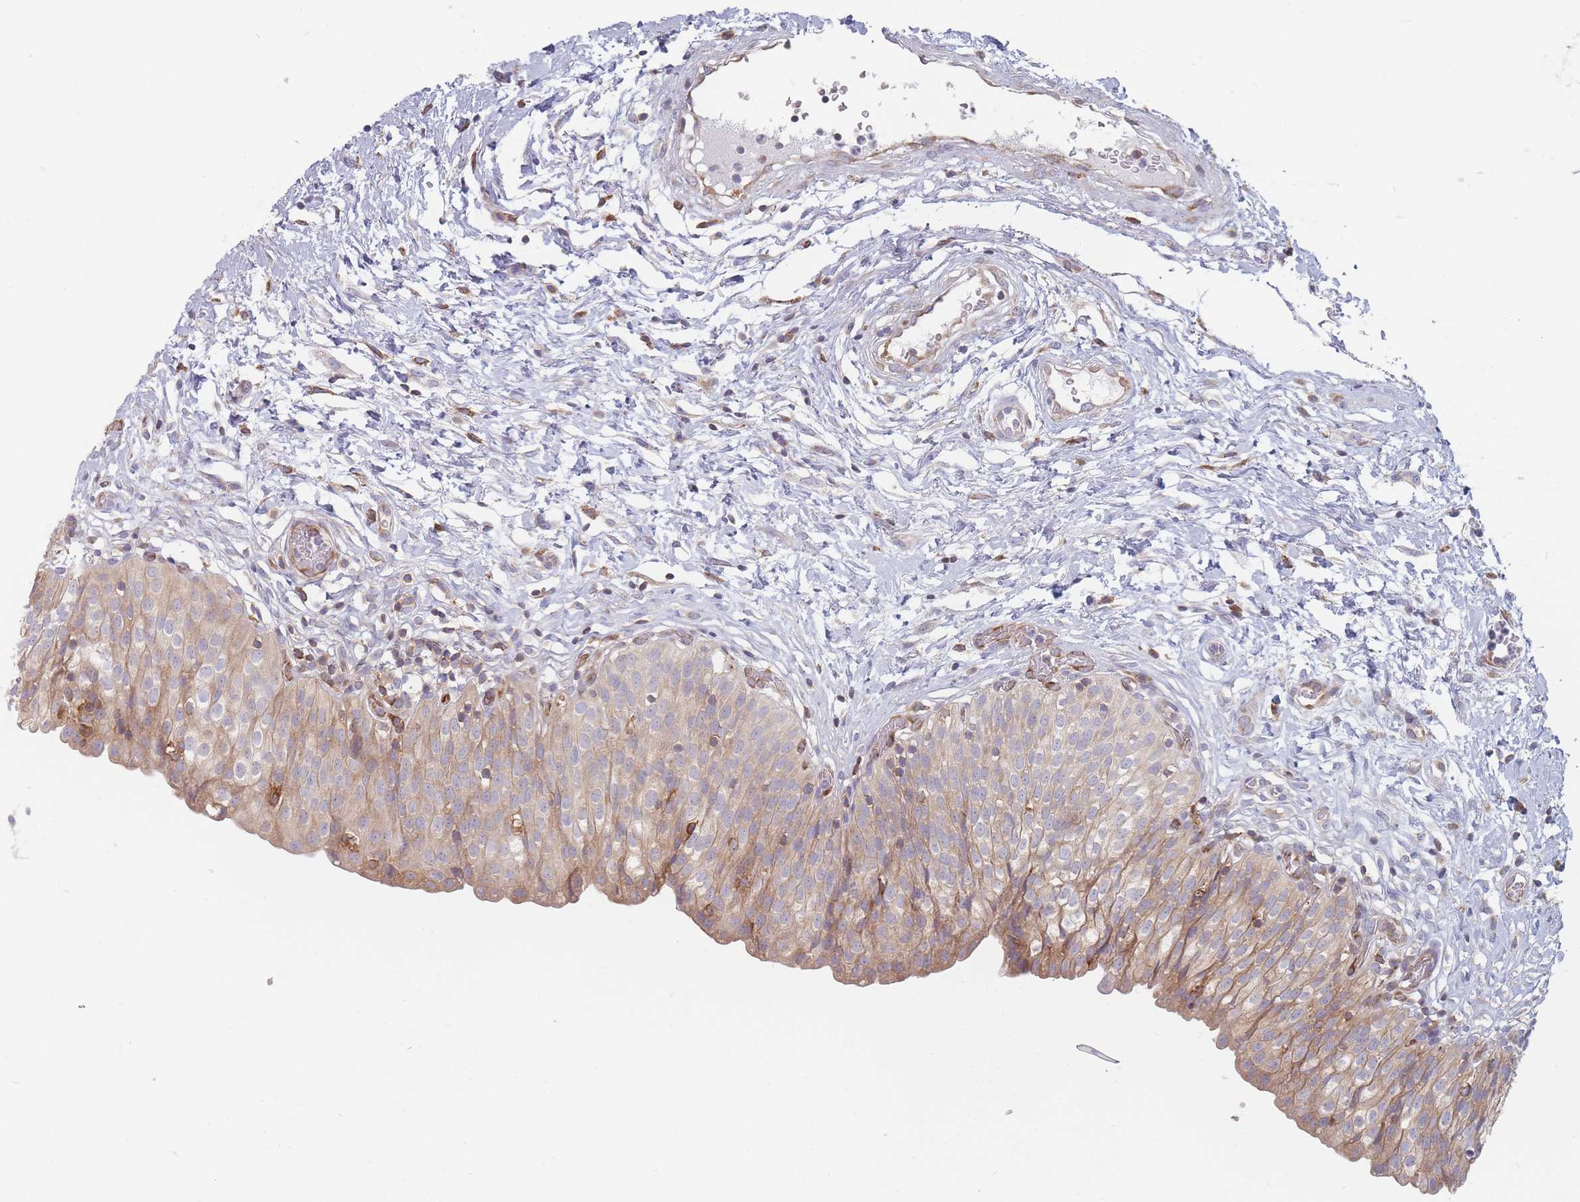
{"staining": {"intensity": "moderate", "quantity": ">75%", "location": "cytoplasmic/membranous"}, "tissue": "urinary bladder", "cell_type": "Urothelial cells", "image_type": "normal", "snomed": [{"axis": "morphology", "description": "Normal tissue, NOS"}, {"axis": "topography", "description": "Urinary bladder"}], "caption": "A micrograph of urinary bladder stained for a protein exhibits moderate cytoplasmic/membranous brown staining in urothelial cells. The protein is stained brown, and the nuclei are stained in blue (DAB IHC with brightfield microscopy, high magnification).", "gene": "MAP1S", "patient": {"sex": "male", "age": 55}}